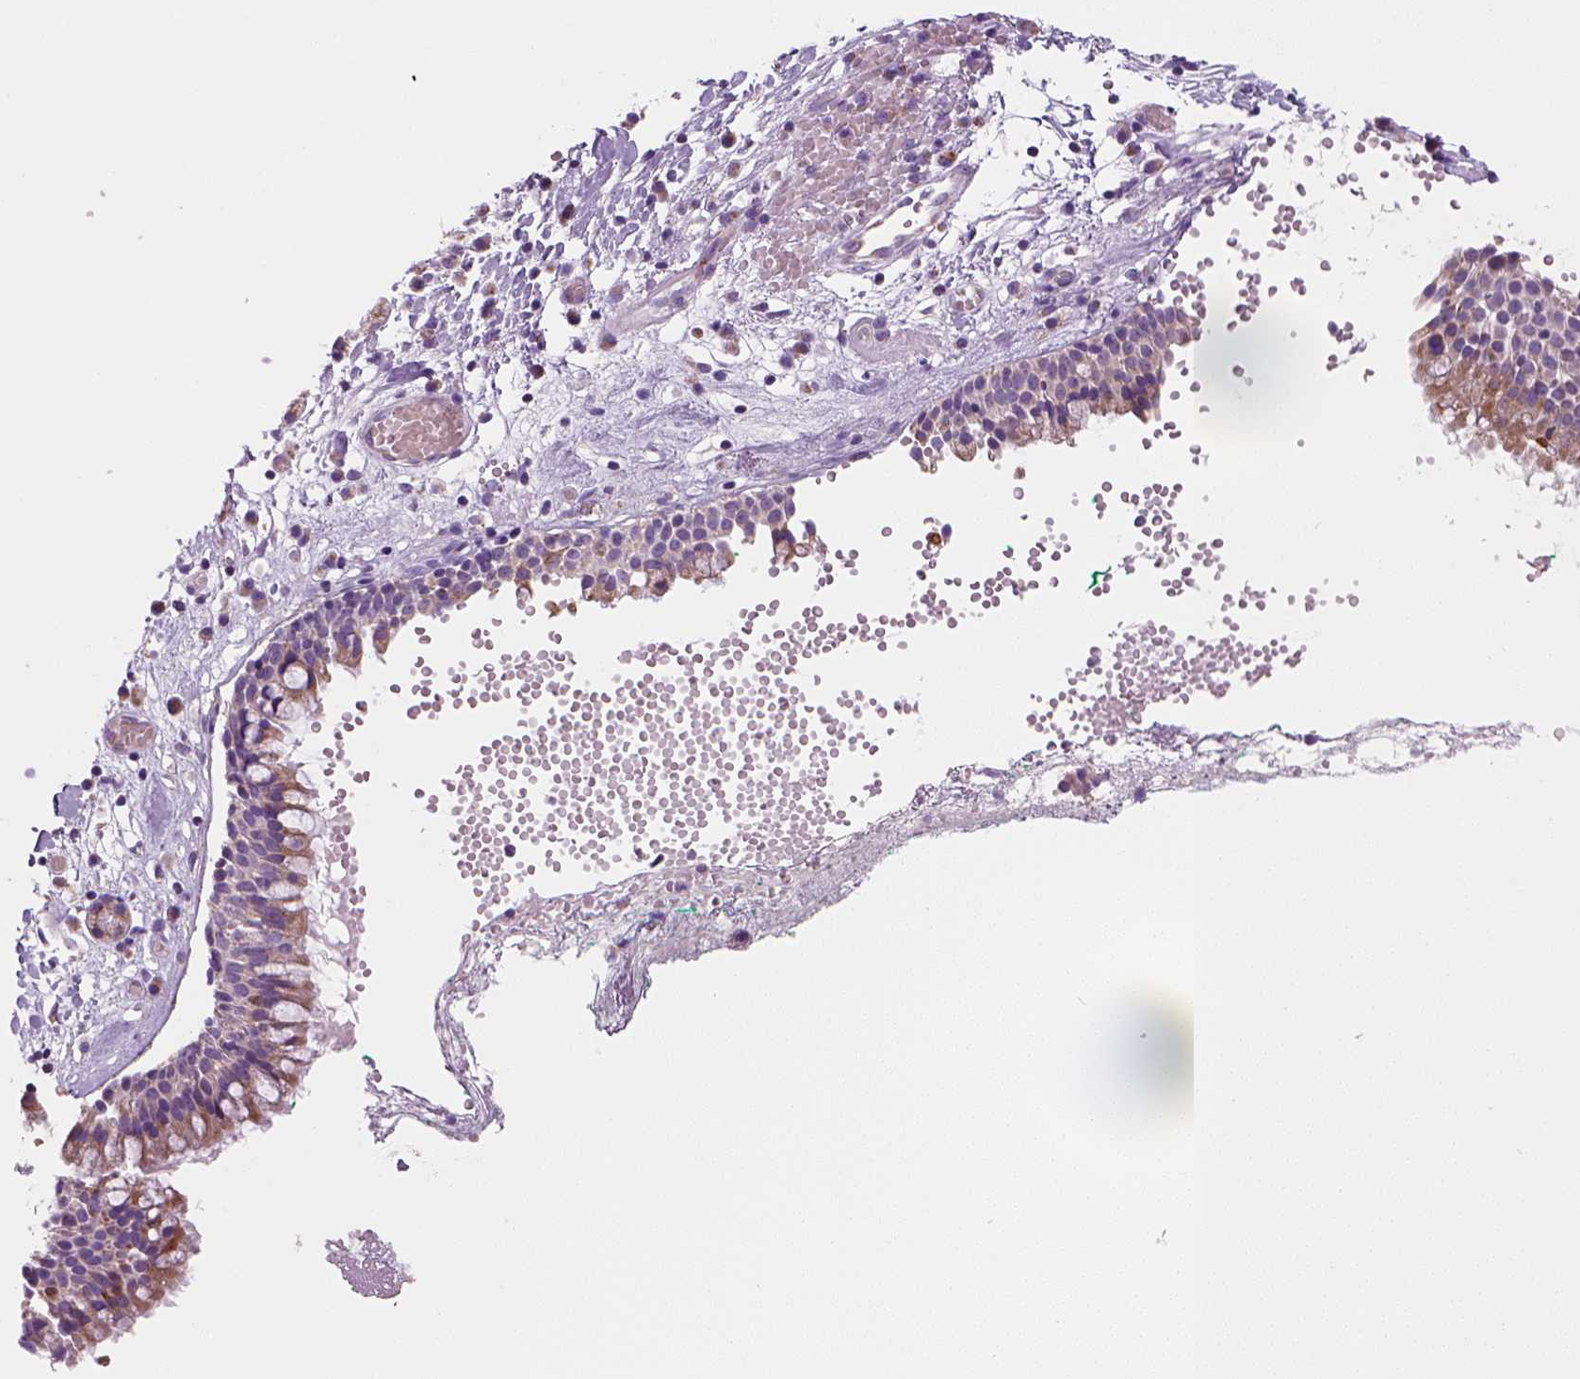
{"staining": {"intensity": "moderate", "quantity": "25%-75%", "location": "cytoplasmic/membranous"}, "tissue": "nasopharynx", "cell_type": "Respiratory epithelial cells", "image_type": "normal", "snomed": [{"axis": "morphology", "description": "Normal tissue, NOS"}, {"axis": "morphology", "description": "Basal cell carcinoma"}, {"axis": "topography", "description": "Cartilage tissue"}, {"axis": "topography", "description": "Nasopharynx"}, {"axis": "topography", "description": "Oral tissue"}], "caption": "A histopathology image of human nasopharynx stained for a protein shows moderate cytoplasmic/membranous brown staining in respiratory epithelial cells. (brown staining indicates protein expression, while blue staining denotes nuclei).", "gene": "CES2", "patient": {"sex": "female", "age": 77}}